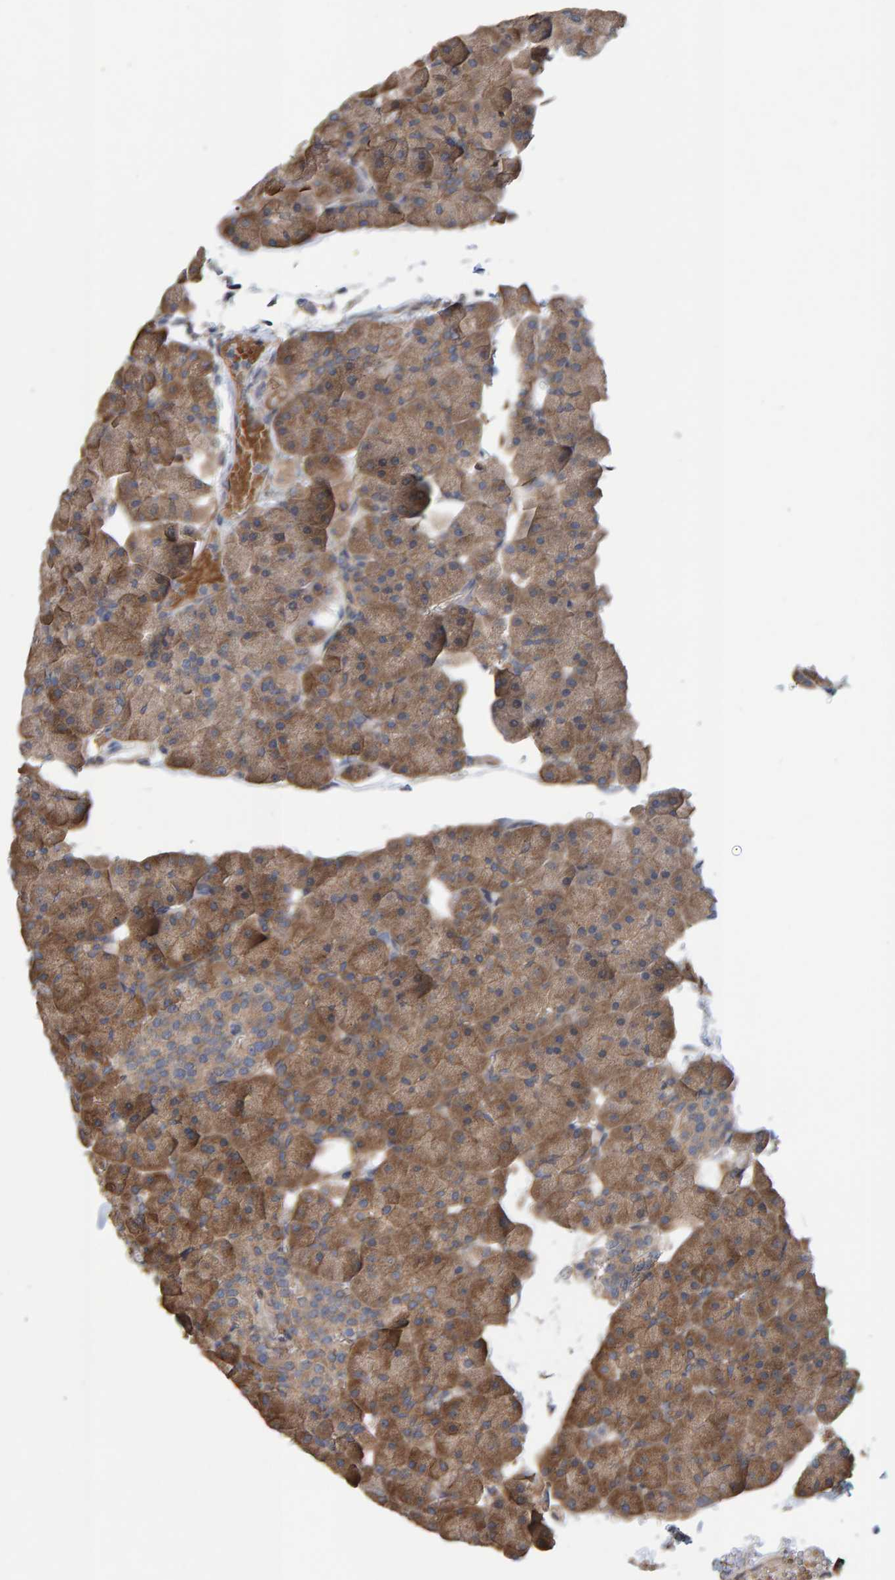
{"staining": {"intensity": "moderate", "quantity": ">75%", "location": "cytoplasmic/membranous"}, "tissue": "pancreas", "cell_type": "Exocrine glandular cells", "image_type": "normal", "snomed": [{"axis": "morphology", "description": "Normal tissue, NOS"}, {"axis": "topography", "description": "Pancreas"}], "caption": "High-magnification brightfield microscopy of unremarkable pancreas stained with DAB (brown) and counterstained with hematoxylin (blue). exocrine glandular cells exhibit moderate cytoplasmic/membranous staining is seen in approximately>75% of cells.", "gene": "LRSAM1", "patient": {"sex": "male", "age": 35}}